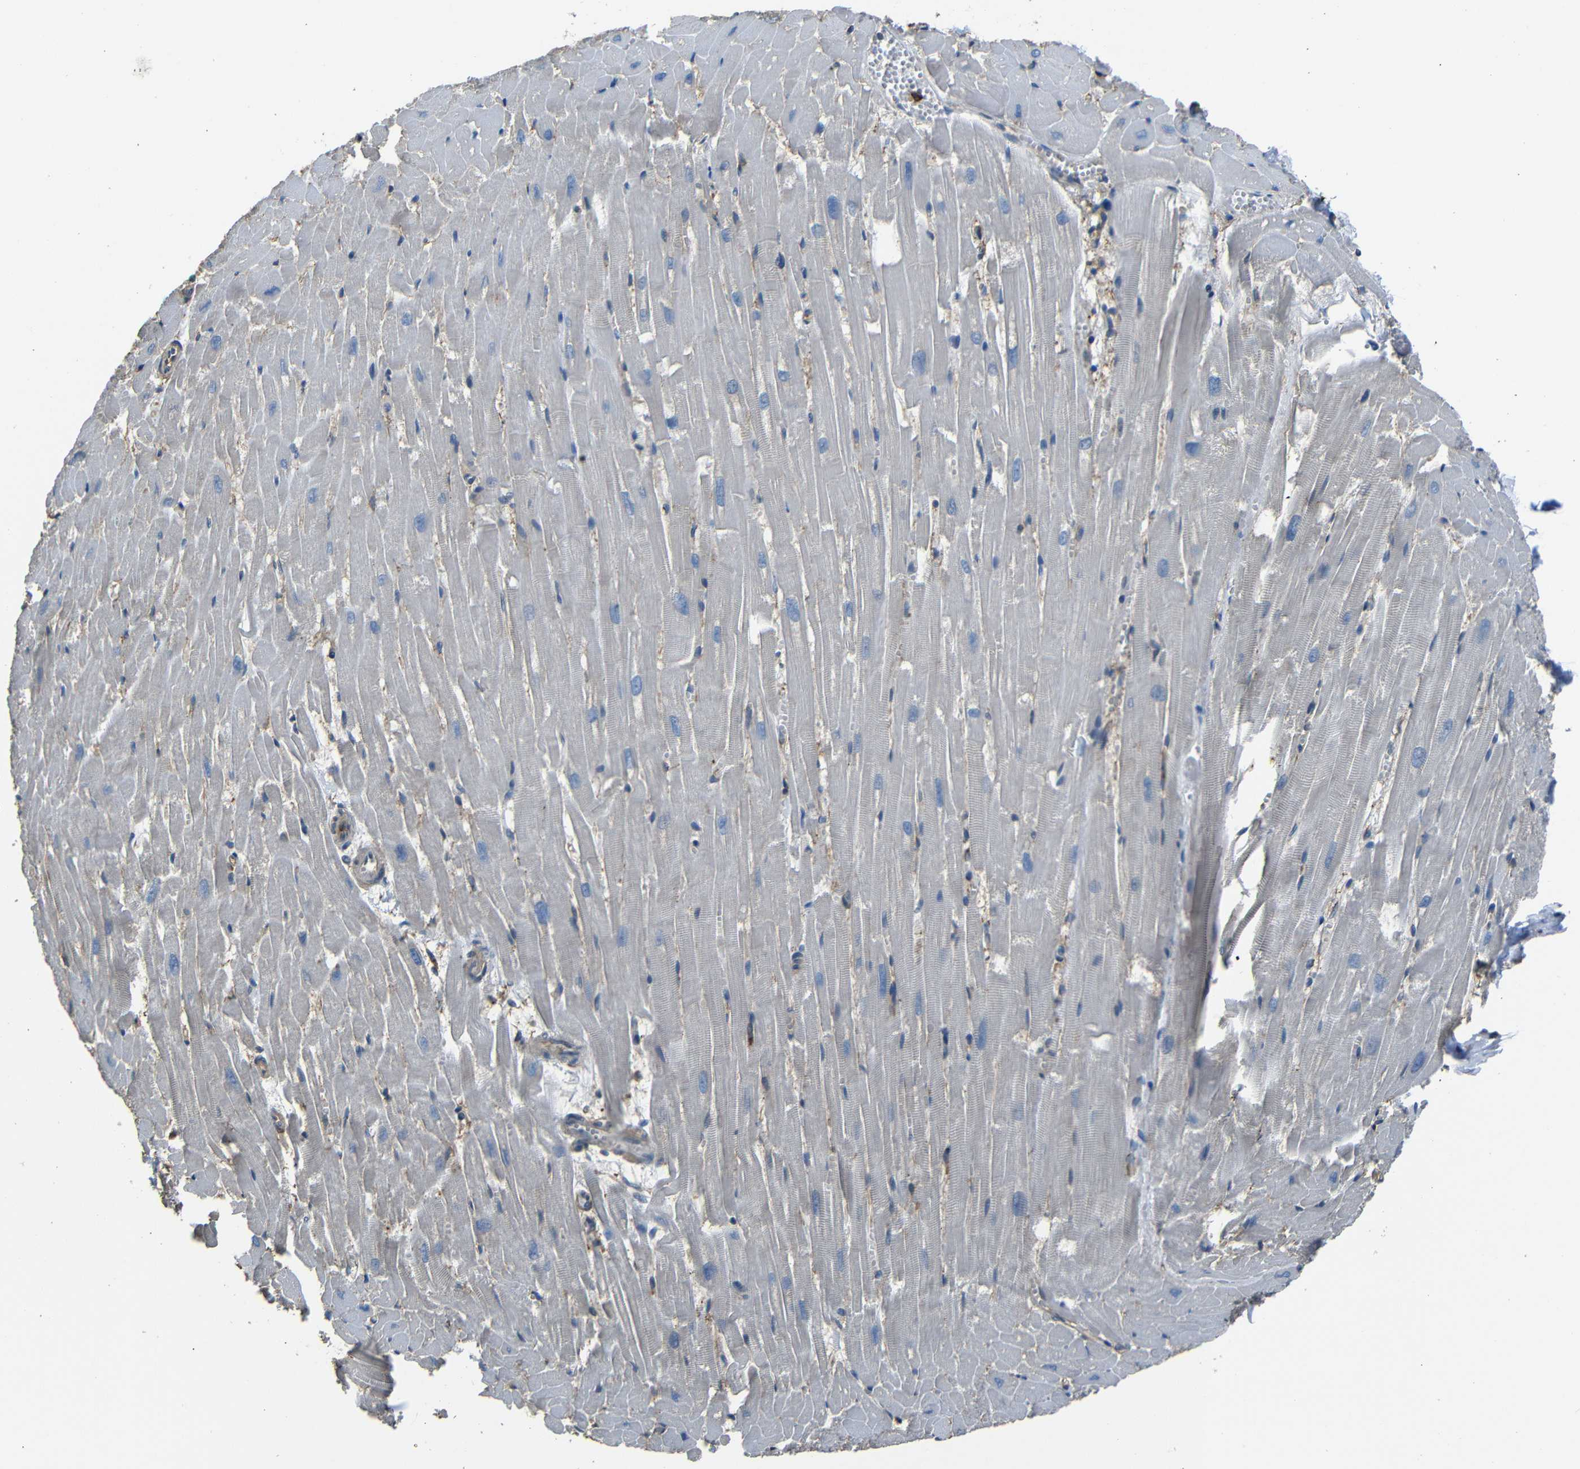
{"staining": {"intensity": "negative", "quantity": "none", "location": "none"}, "tissue": "heart muscle", "cell_type": "Cardiomyocytes", "image_type": "normal", "snomed": [{"axis": "morphology", "description": "Normal tissue, NOS"}, {"axis": "topography", "description": "Heart"}], "caption": "This is an IHC histopathology image of normal human heart muscle. There is no expression in cardiomyocytes.", "gene": "ADGRE5", "patient": {"sex": "female", "age": 19}}